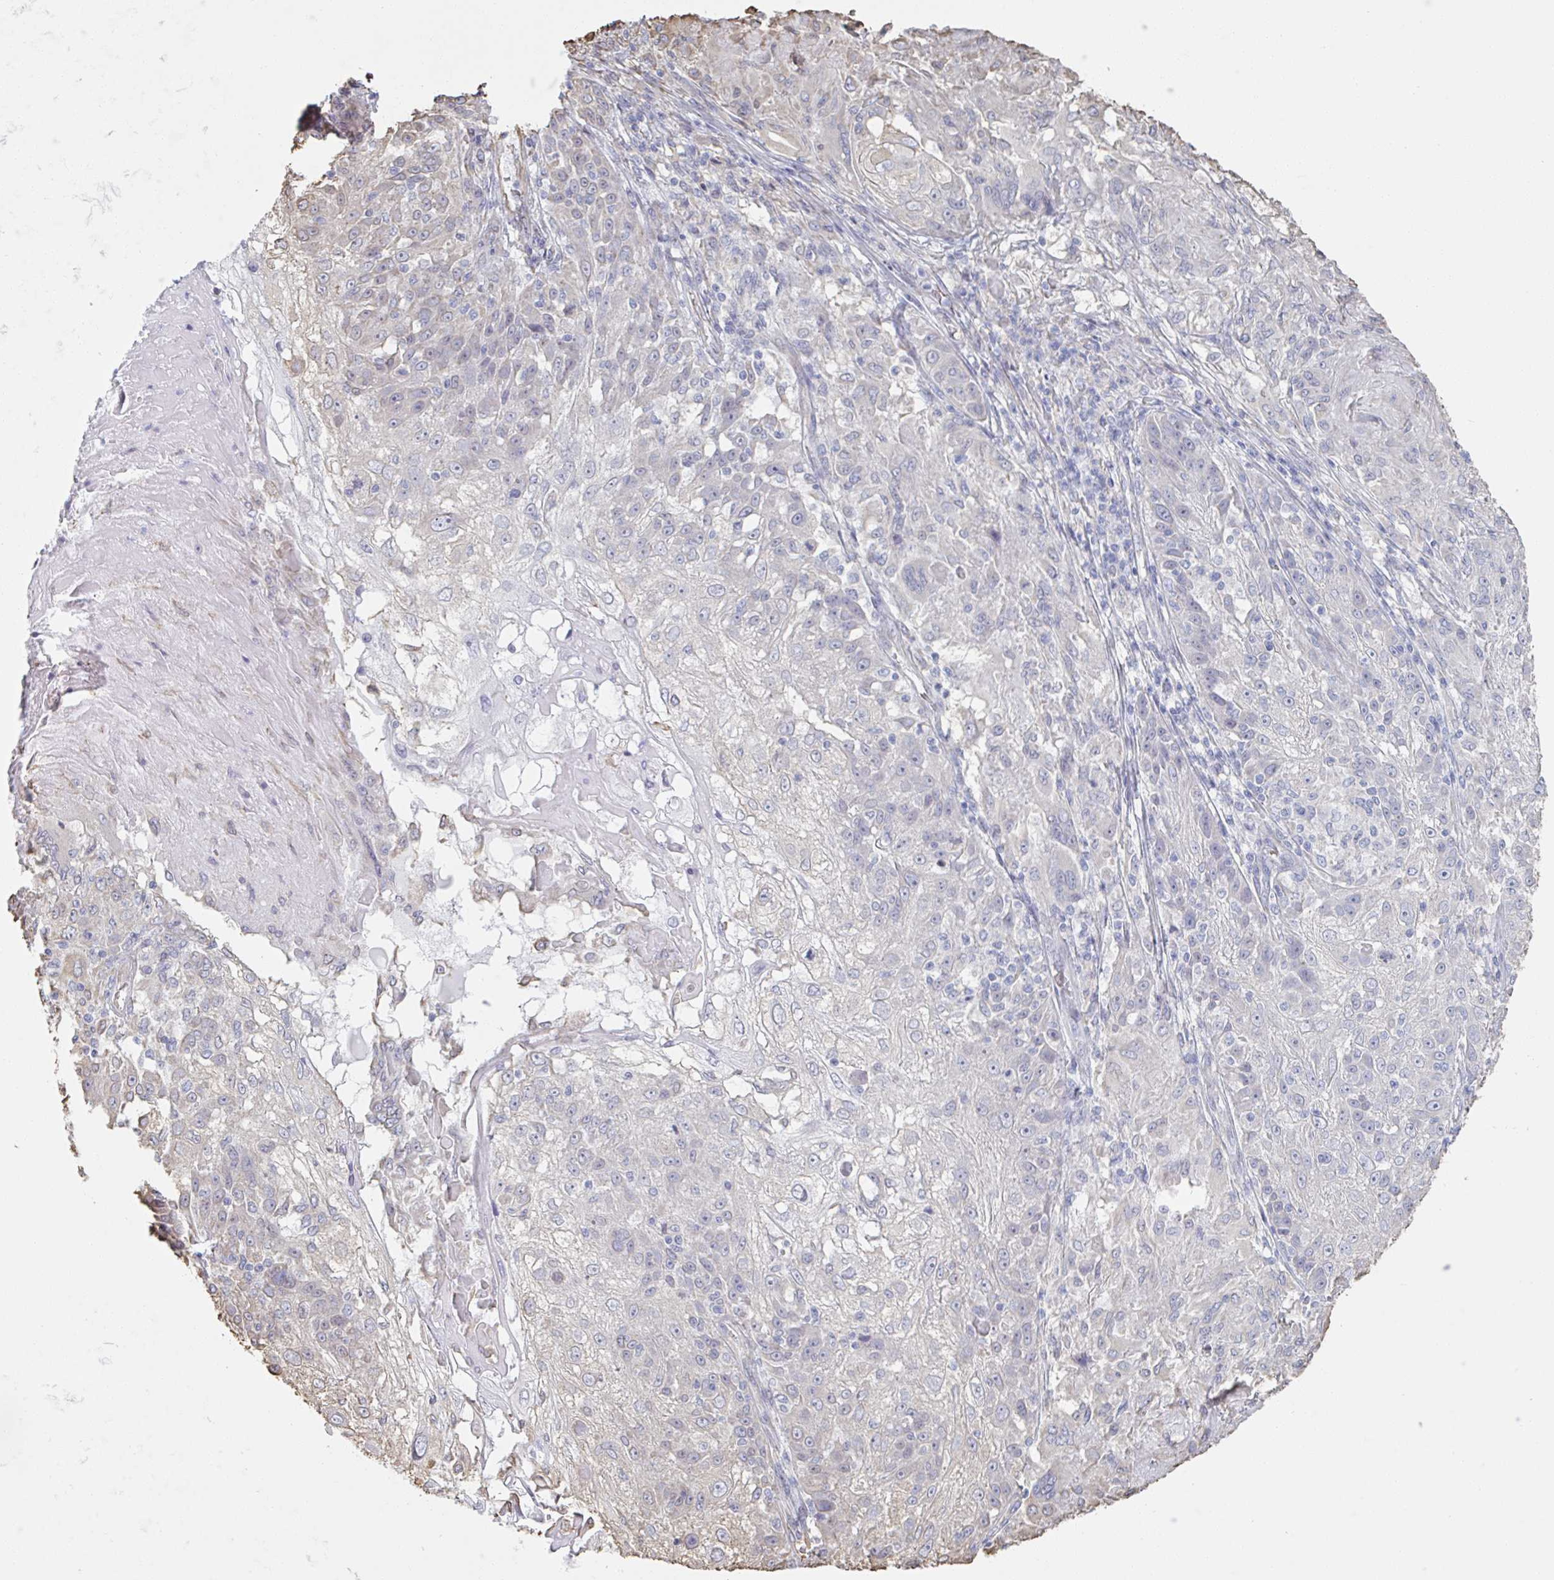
{"staining": {"intensity": "negative", "quantity": "none", "location": "none"}, "tissue": "skin cancer", "cell_type": "Tumor cells", "image_type": "cancer", "snomed": [{"axis": "morphology", "description": "Normal tissue, NOS"}, {"axis": "morphology", "description": "Squamous cell carcinoma, NOS"}, {"axis": "topography", "description": "Skin"}], "caption": "Squamous cell carcinoma (skin) was stained to show a protein in brown. There is no significant expression in tumor cells.", "gene": "RAB5IF", "patient": {"sex": "female", "age": 83}}